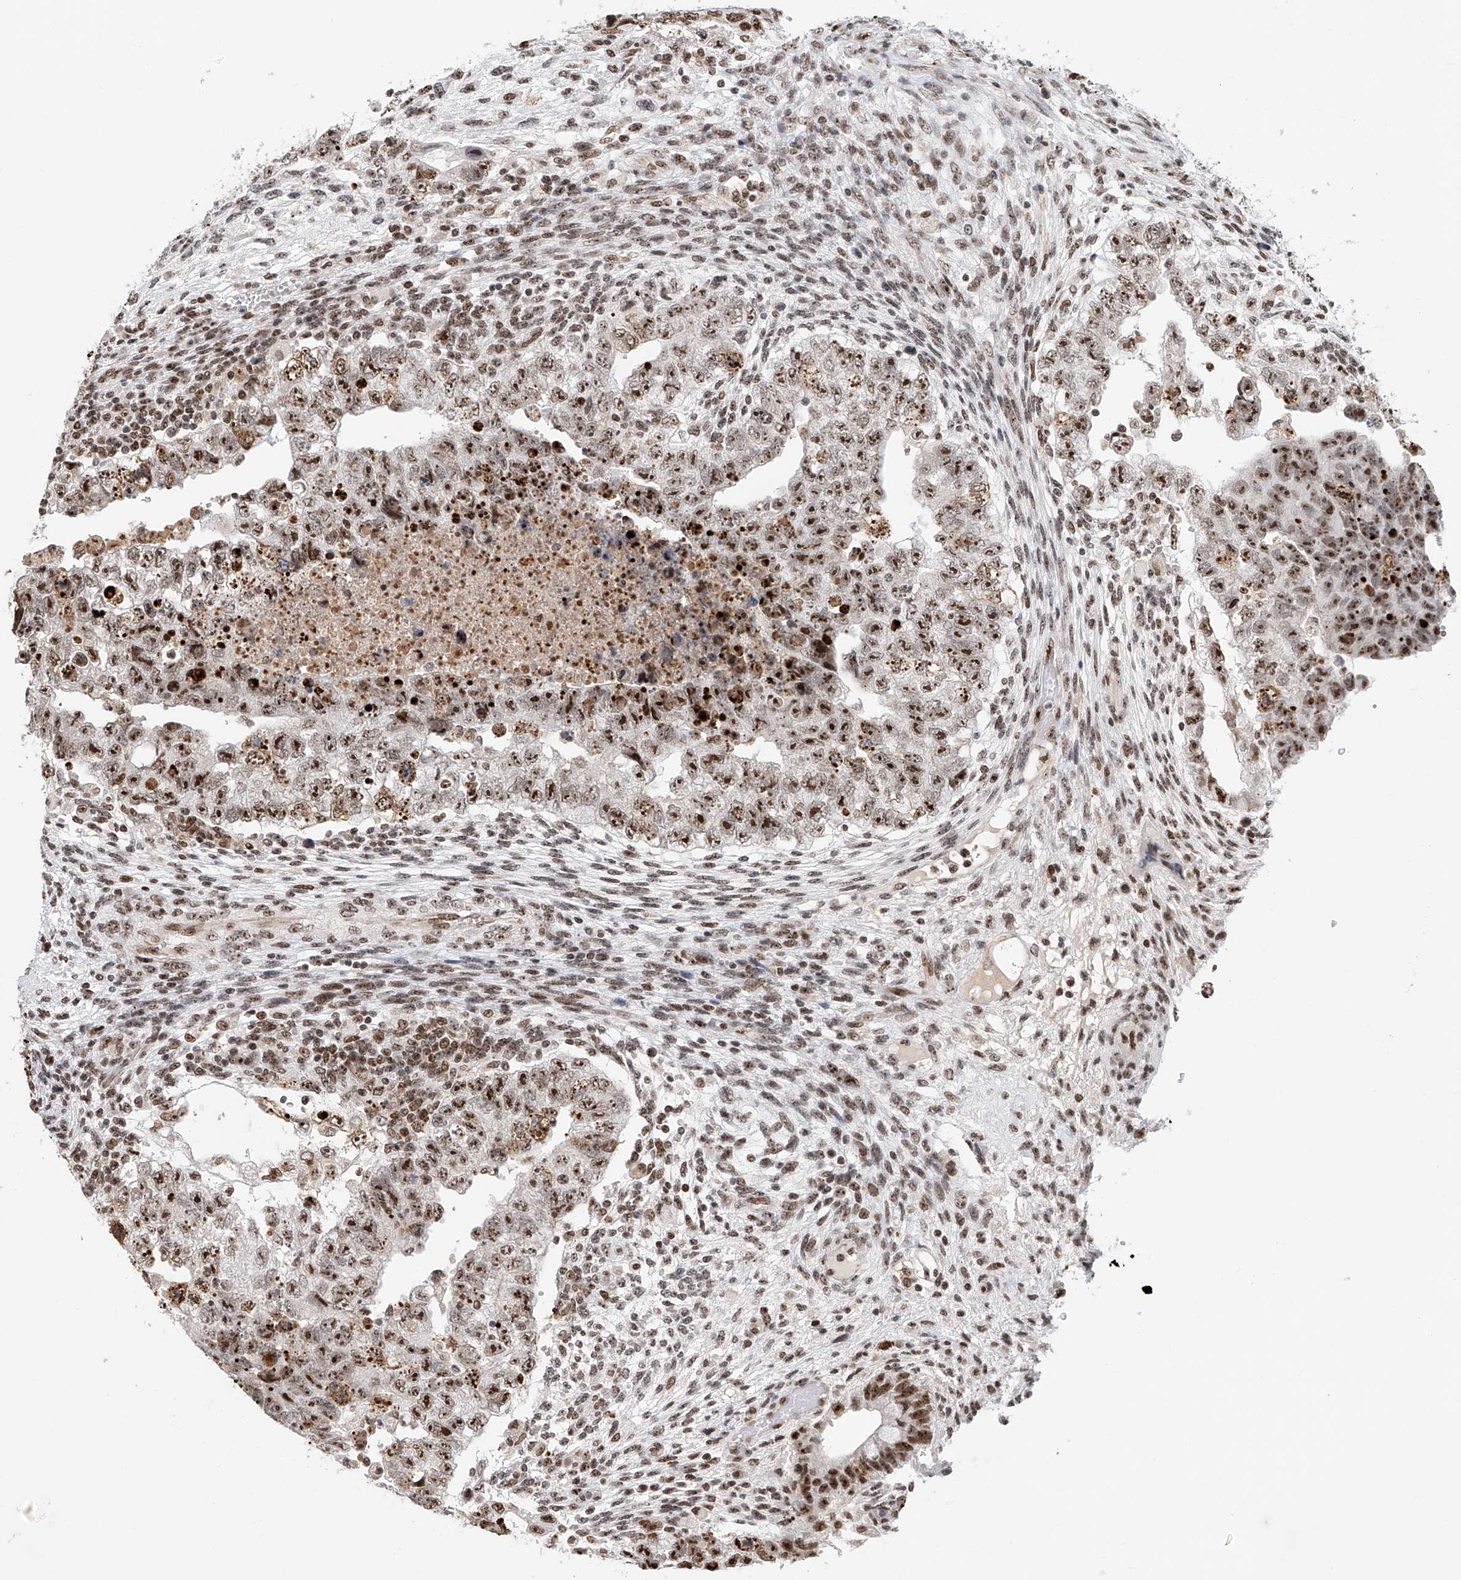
{"staining": {"intensity": "strong", "quantity": ">75%", "location": "nuclear"}, "tissue": "testis cancer", "cell_type": "Tumor cells", "image_type": "cancer", "snomed": [{"axis": "morphology", "description": "Carcinoma, Embryonal, NOS"}, {"axis": "topography", "description": "Testis"}], "caption": "Immunohistochemical staining of human testis cancer shows strong nuclear protein staining in about >75% of tumor cells.", "gene": "PRUNE2", "patient": {"sex": "male", "age": 36}}